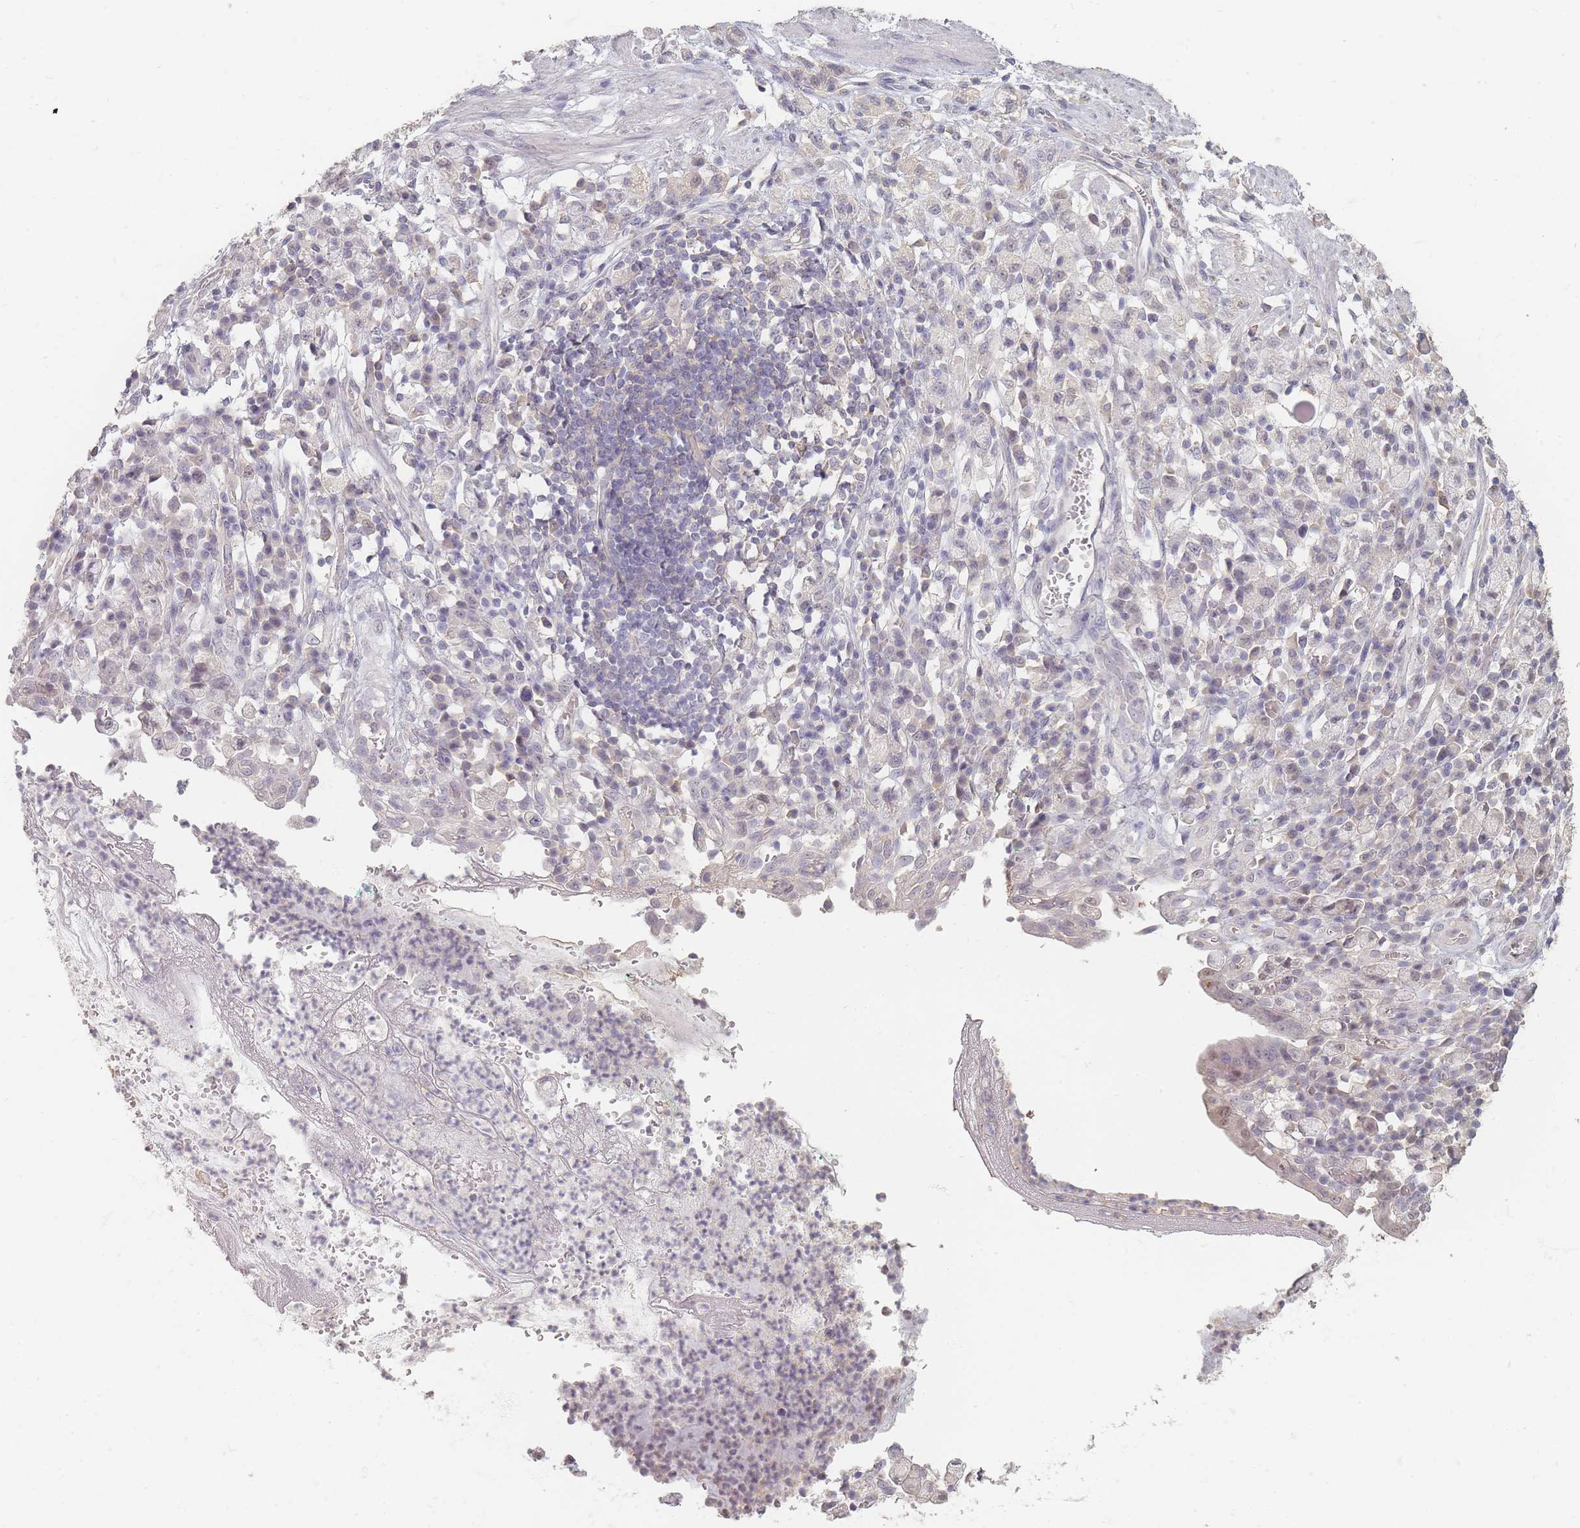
{"staining": {"intensity": "negative", "quantity": "none", "location": "none"}, "tissue": "stomach cancer", "cell_type": "Tumor cells", "image_type": "cancer", "snomed": [{"axis": "morphology", "description": "Adenocarcinoma, NOS"}, {"axis": "topography", "description": "Stomach"}], "caption": "A micrograph of human stomach cancer (adenocarcinoma) is negative for staining in tumor cells.", "gene": "RFTN1", "patient": {"sex": "male", "age": 77}}